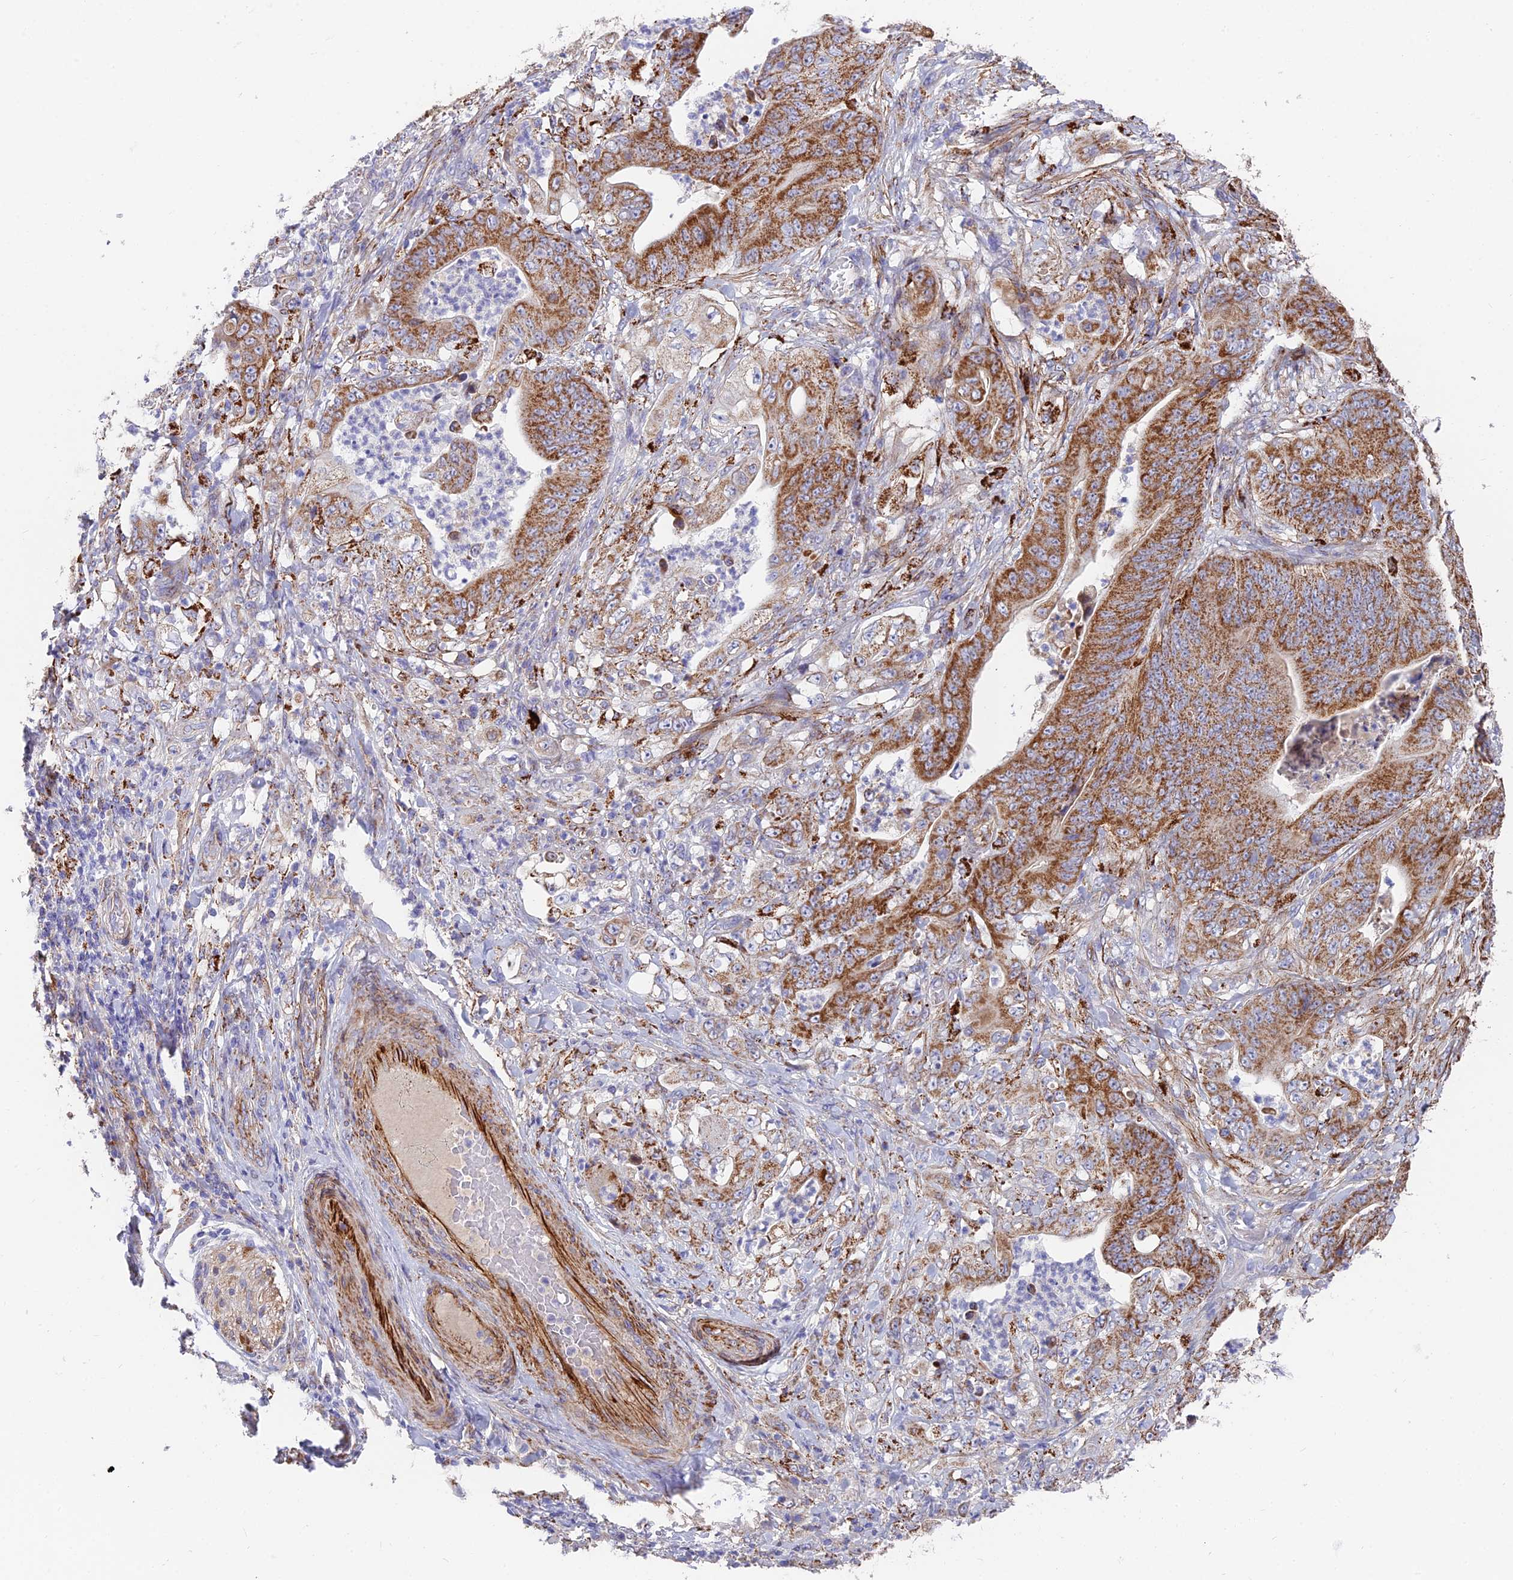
{"staining": {"intensity": "strong", "quantity": ">75%", "location": "cytoplasmic/membranous"}, "tissue": "stomach cancer", "cell_type": "Tumor cells", "image_type": "cancer", "snomed": [{"axis": "morphology", "description": "Adenocarcinoma, NOS"}, {"axis": "topography", "description": "Stomach"}], "caption": "Tumor cells reveal high levels of strong cytoplasmic/membranous staining in approximately >75% of cells in human stomach cancer (adenocarcinoma). (Stains: DAB (3,3'-diaminobenzidine) in brown, nuclei in blue, Microscopy: brightfield microscopy at high magnification).", "gene": "TIGD6", "patient": {"sex": "female", "age": 73}}